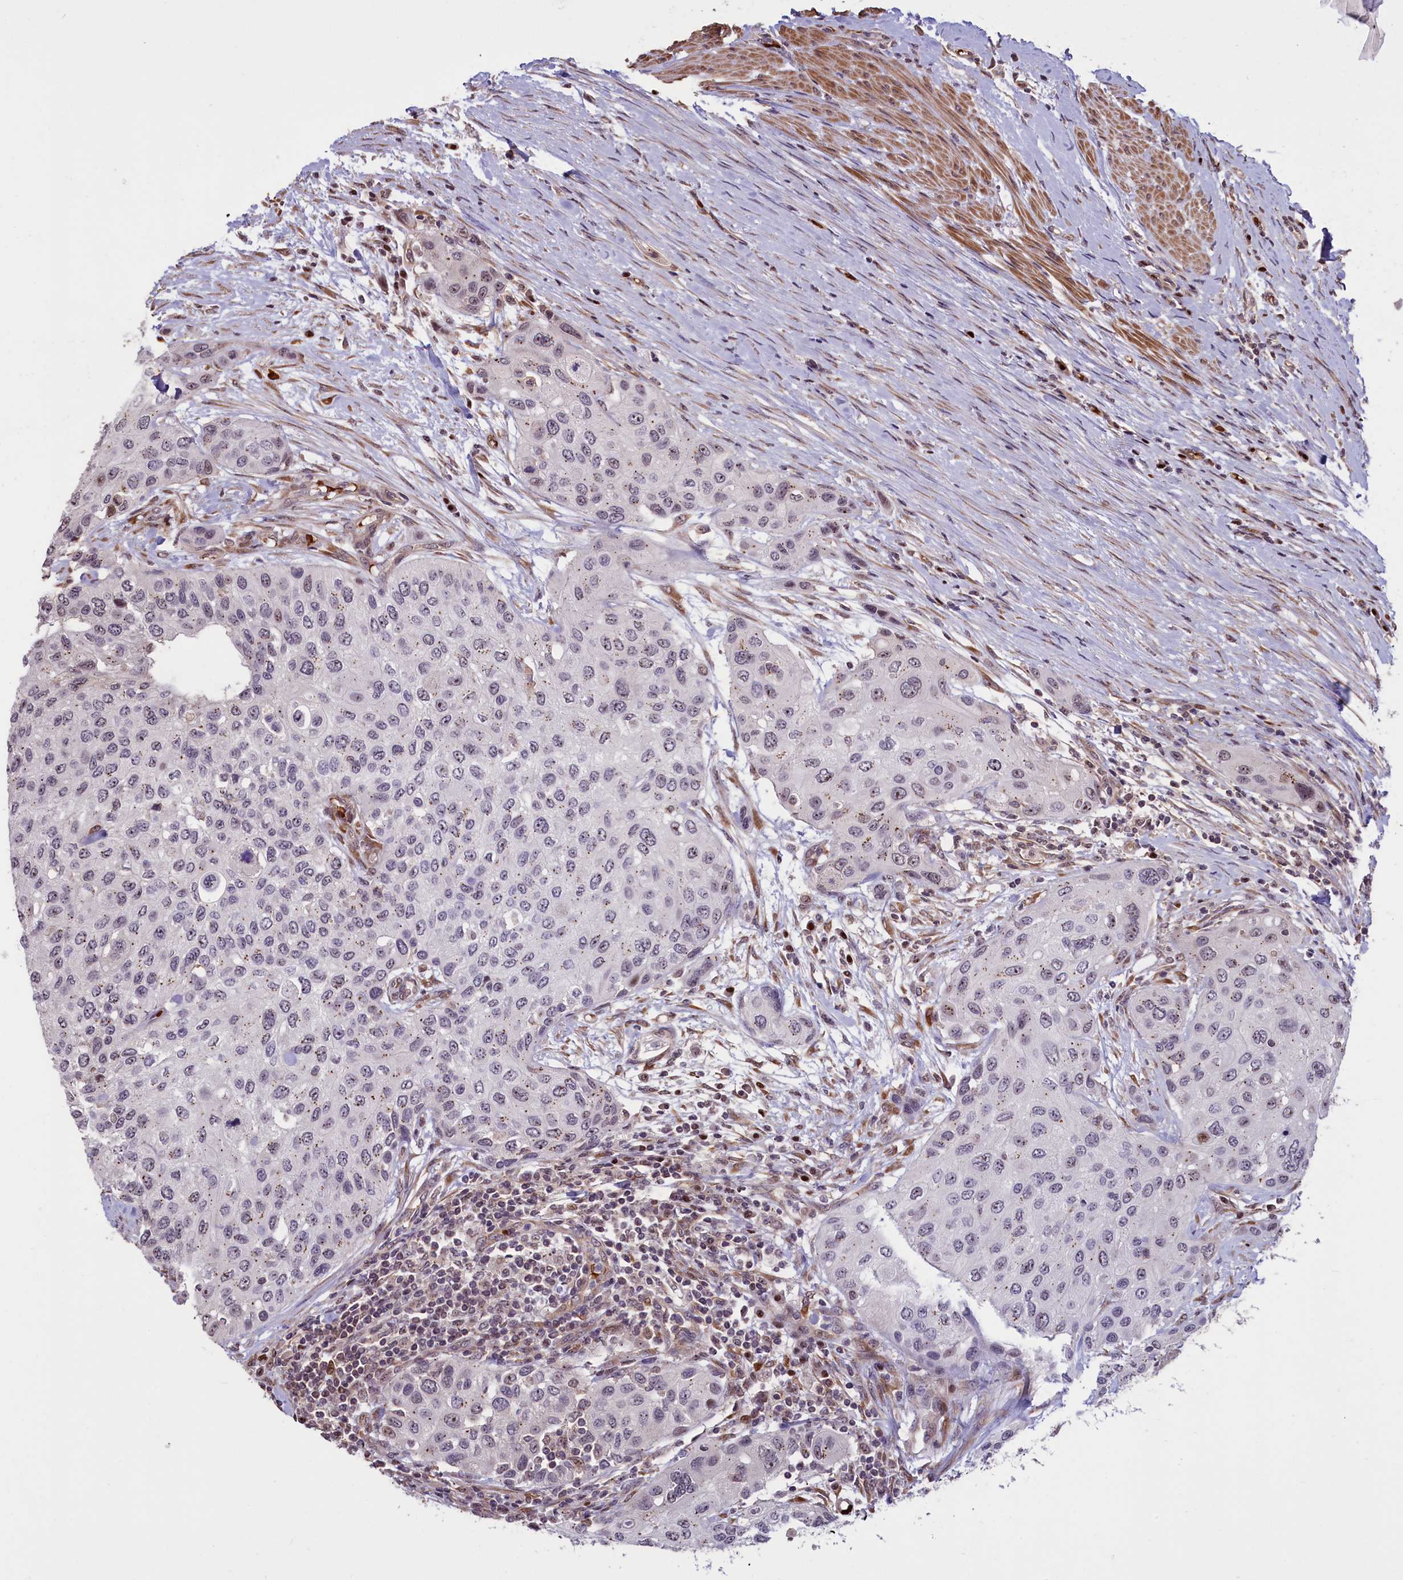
{"staining": {"intensity": "negative", "quantity": "none", "location": "none"}, "tissue": "urothelial cancer", "cell_type": "Tumor cells", "image_type": "cancer", "snomed": [{"axis": "morphology", "description": "Normal tissue, NOS"}, {"axis": "morphology", "description": "Urothelial carcinoma, High grade"}, {"axis": "topography", "description": "Vascular tissue"}, {"axis": "topography", "description": "Urinary bladder"}], "caption": "Urothelial cancer was stained to show a protein in brown. There is no significant staining in tumor cells. (DAB IHC, high magnification).", "gene": "SHFL", "patient": {"sex": "female", "age": 56}}